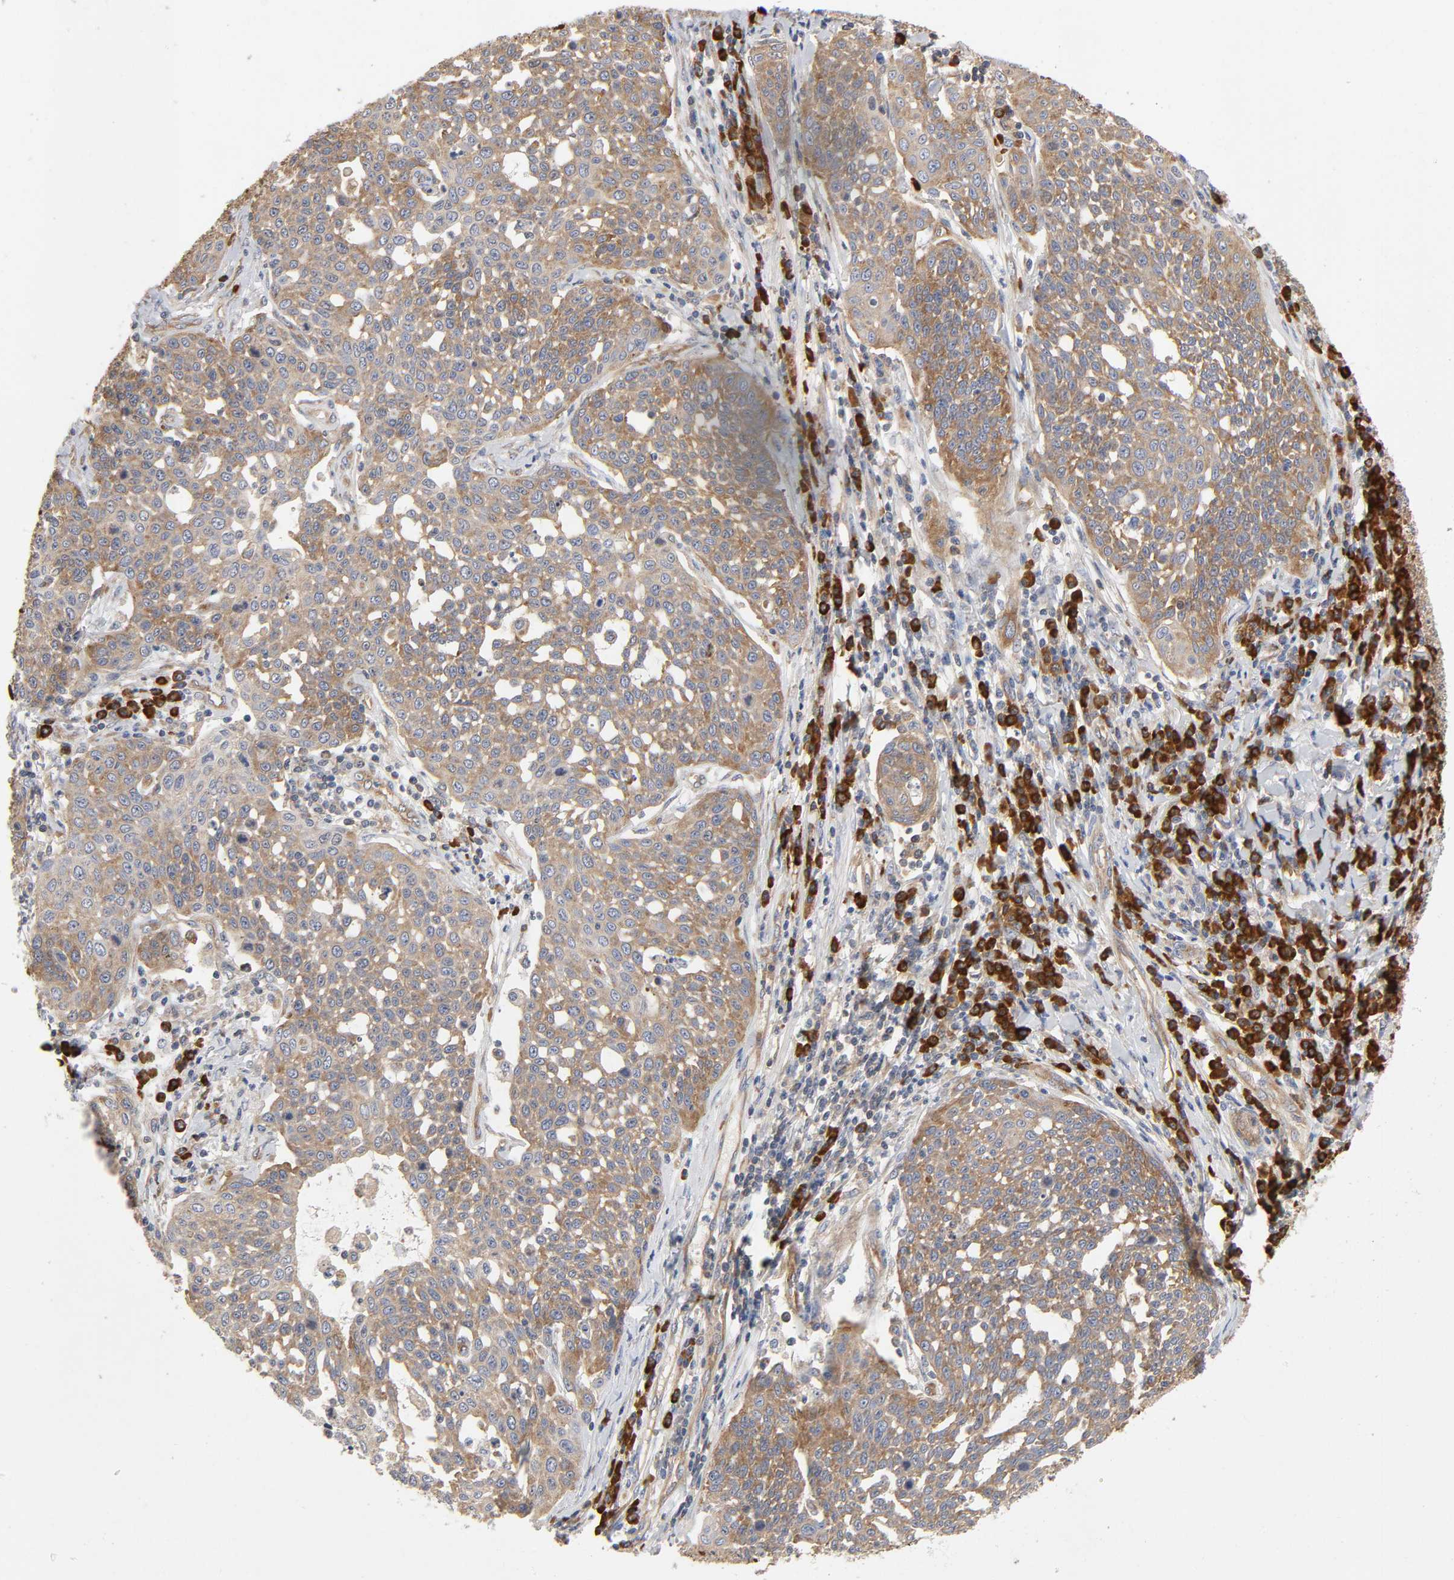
{"staining": {"intensity": "weak", "quantity": ">75%", "location": "cytoplasmic/membranous"}, "tissue": "cervical cancer", "cell_type": "Tumor cells", "image_type": "cancer", "snomed": [{"axis": "morphology", "description": "Squamous cell carcinoma, NOS"}, {"axis": "topography", "description": "Cervix"}], "caption": "Brown immunohistochemical staining in human cervical cancer shows weak cytoplasmic/membranous staining in about >75% of tumor cells.", "gene": "SCHIP1", "patient": {"sex": "female", "age": 34}}